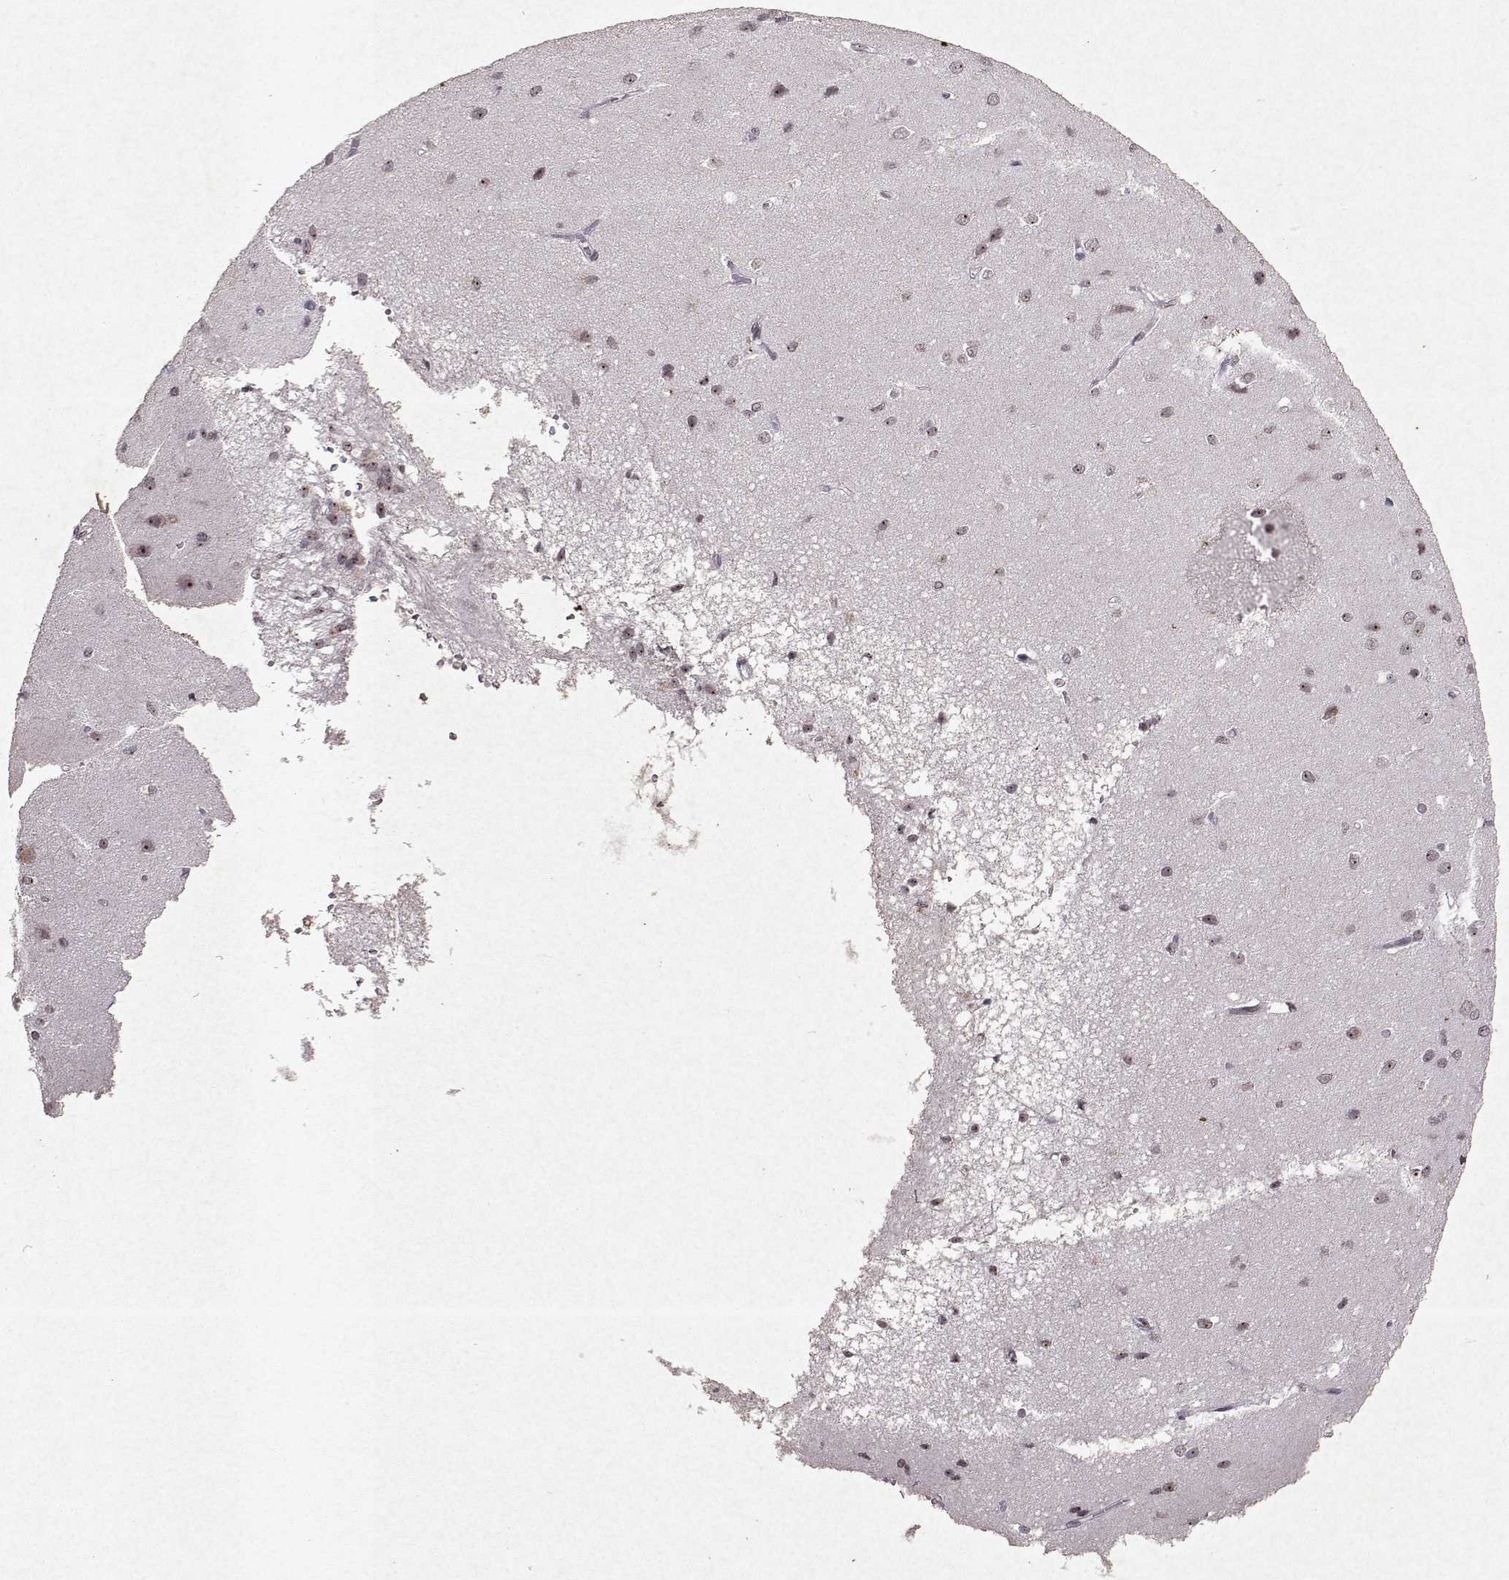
{"staining": {"intensity": "negative", "quantity": "none", "location": "none"}, "tissue": "cerebral cortex", "cell_type": "Endothelial cells", "image_type": "normal", "snomed": [{"axis": "morphology", "description": "Normal tissue, NOS"}, {"axis": "topography", "description": "Cerebral cortex"}], "caption": "Image shows no significant protein expression in endothelial cells of benign cerebral cortex. (DAB IHC visualized using brightfield microscopy, high magnification).", "gene": "DDX56", "patient": {"sex": "male", "age": 37}}